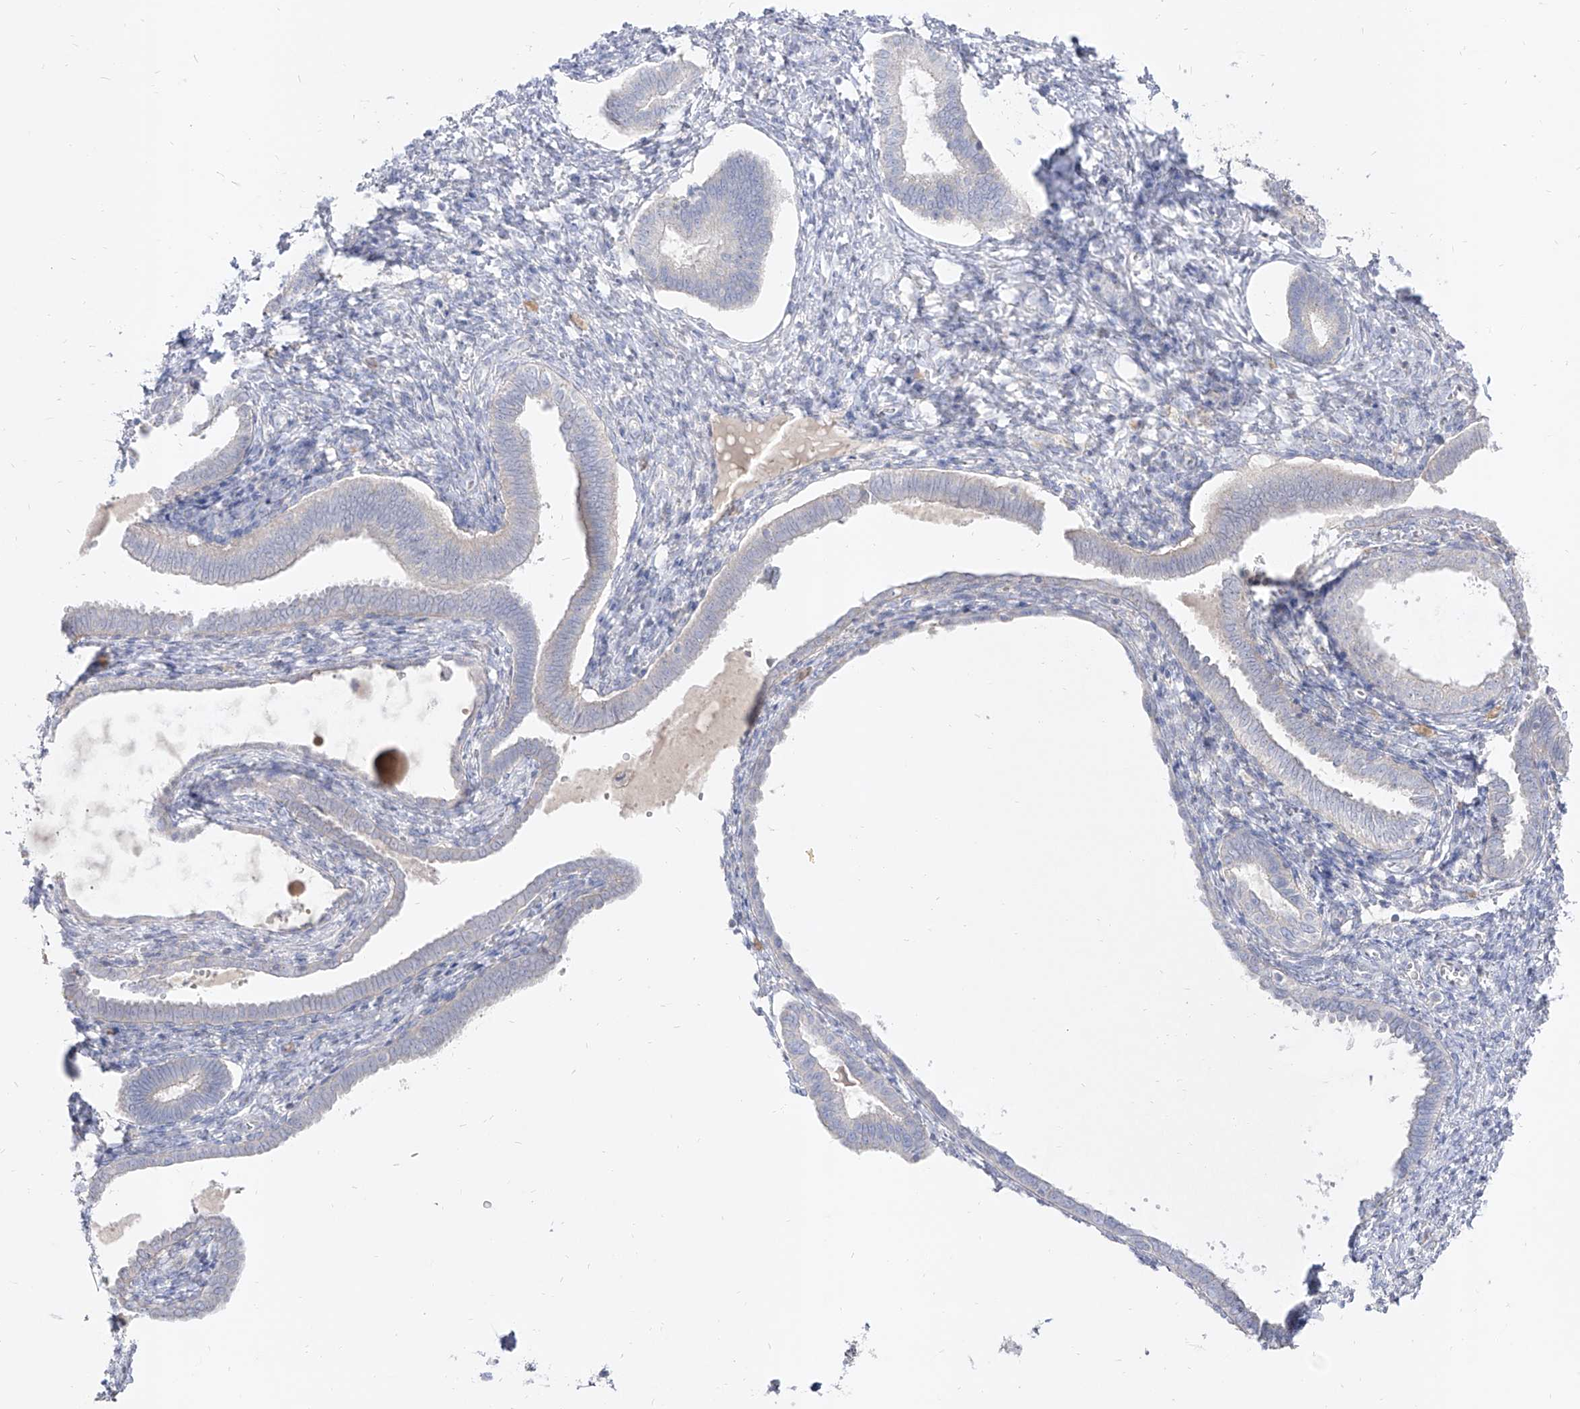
{"staining": {"intensity": "negative", "quantity": "none", "location": "none"}, "tissue": "endometrium", "cell_type": "Cells in endometrial stroma", "image_type": "normal", "snomed": [{"axis": "morphology", "description": "Normal tissue, NOS"}, {"axis": "topography", "description": "Endometrium"}], "caption": "An immunohistochemistry (IHC) histopathology image of benign endometrium is shown. There is no staining in cells in endometrial stroma of endometrium.", "gene": "RBFOX3", "patient": {"sex": "female", "age": 77}}